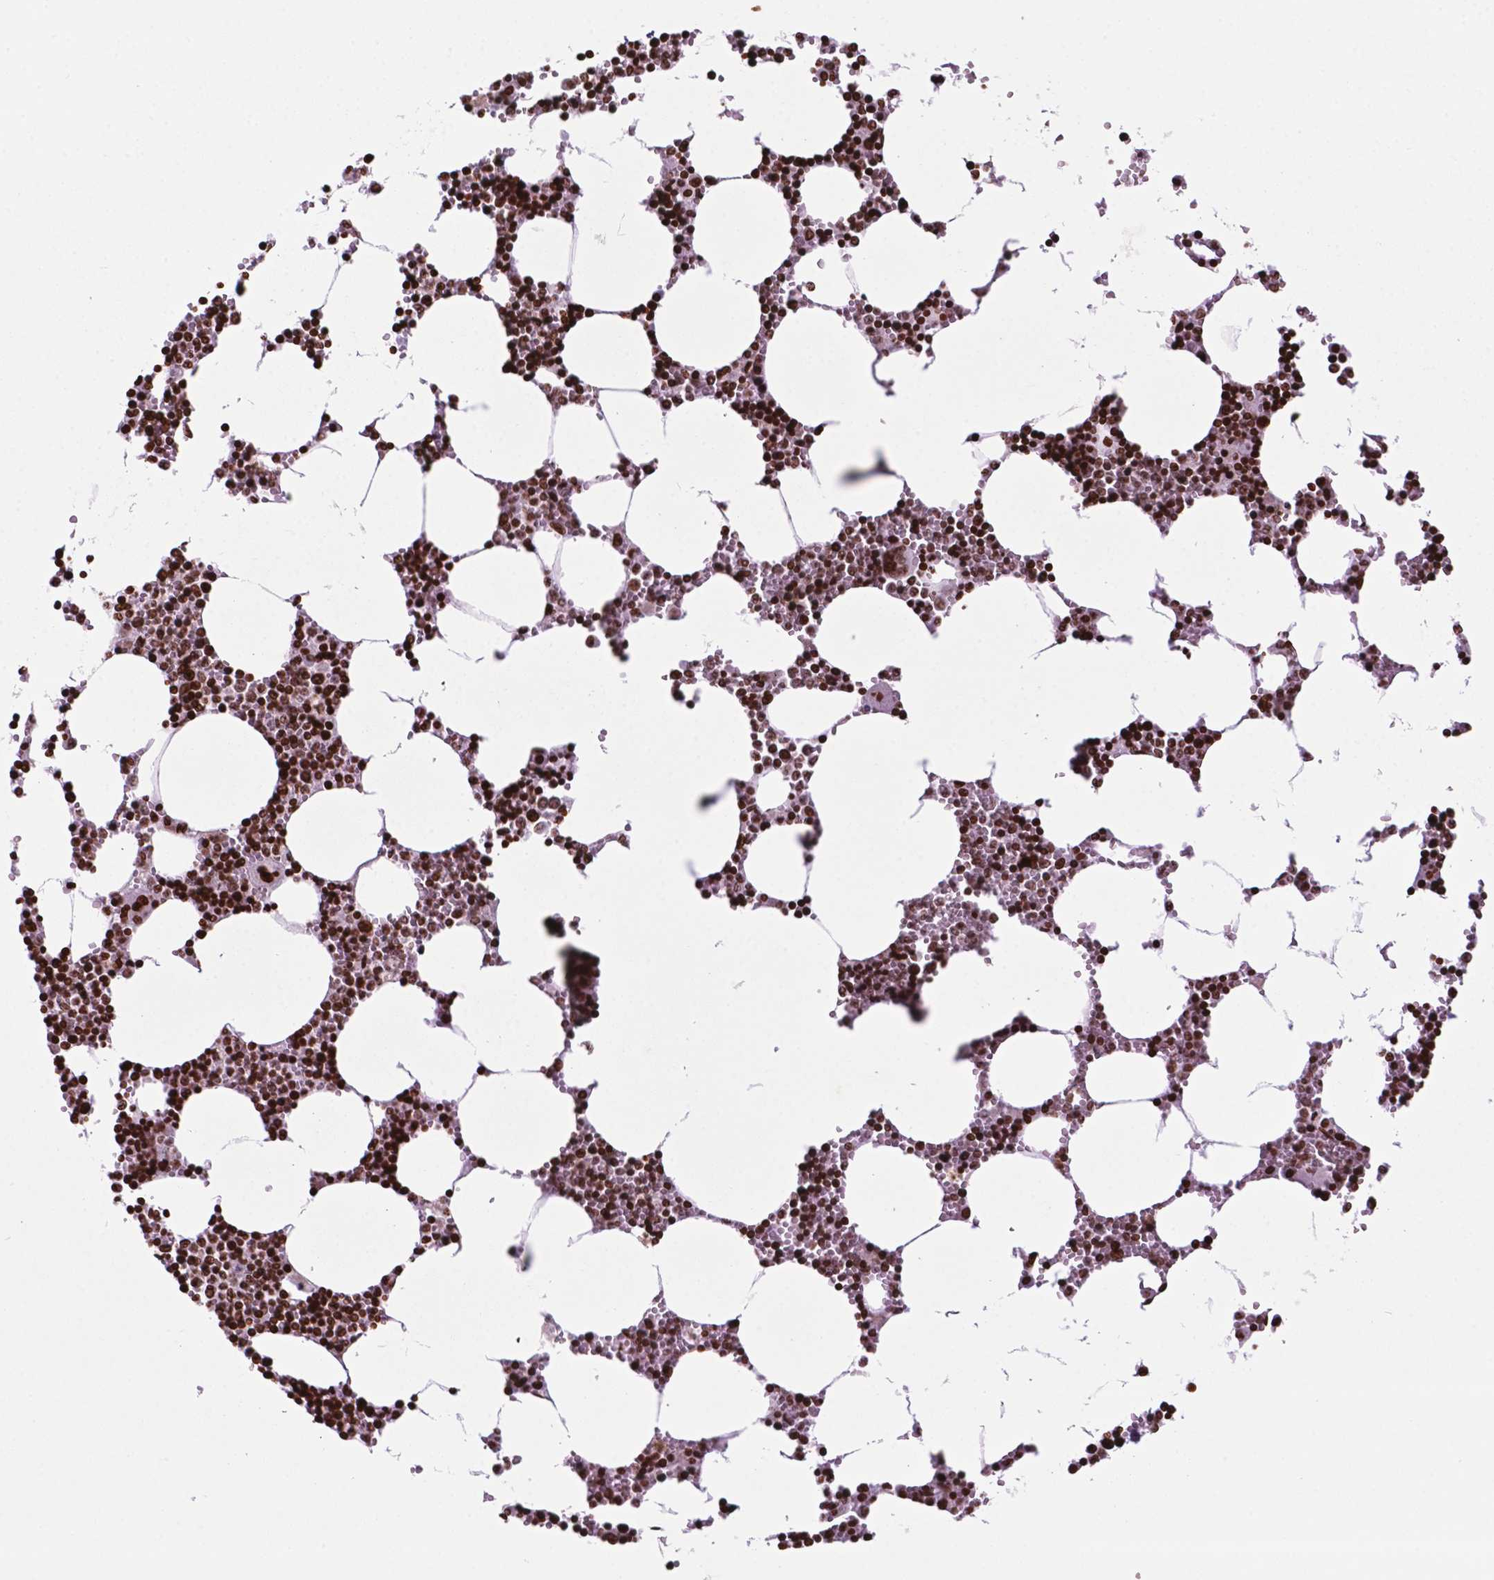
{"staining": {"intensity": "strong", "quantity": ">75%", "location": "nuclear"}, "tissue": "bone marrow", "cell_type": "Hematopoietic cells", "image_type": "normal", "snomed": [{"axis": "morphology", "description": "Normal tissue, NOS"}, {"axis": "topography", "description": "Bone marrow"}], "caption": "A photomicrograph of human bone marrow stained for a protein demonstrates strong nuclear brown staining in hematopoietic cells. (DAB (3,3'-diaminobenzidine) IHC, brown staining for protein, blue staining for nuclei).", "gene": "TMEM250", "patient": {"sex": "male", "age": 54}}